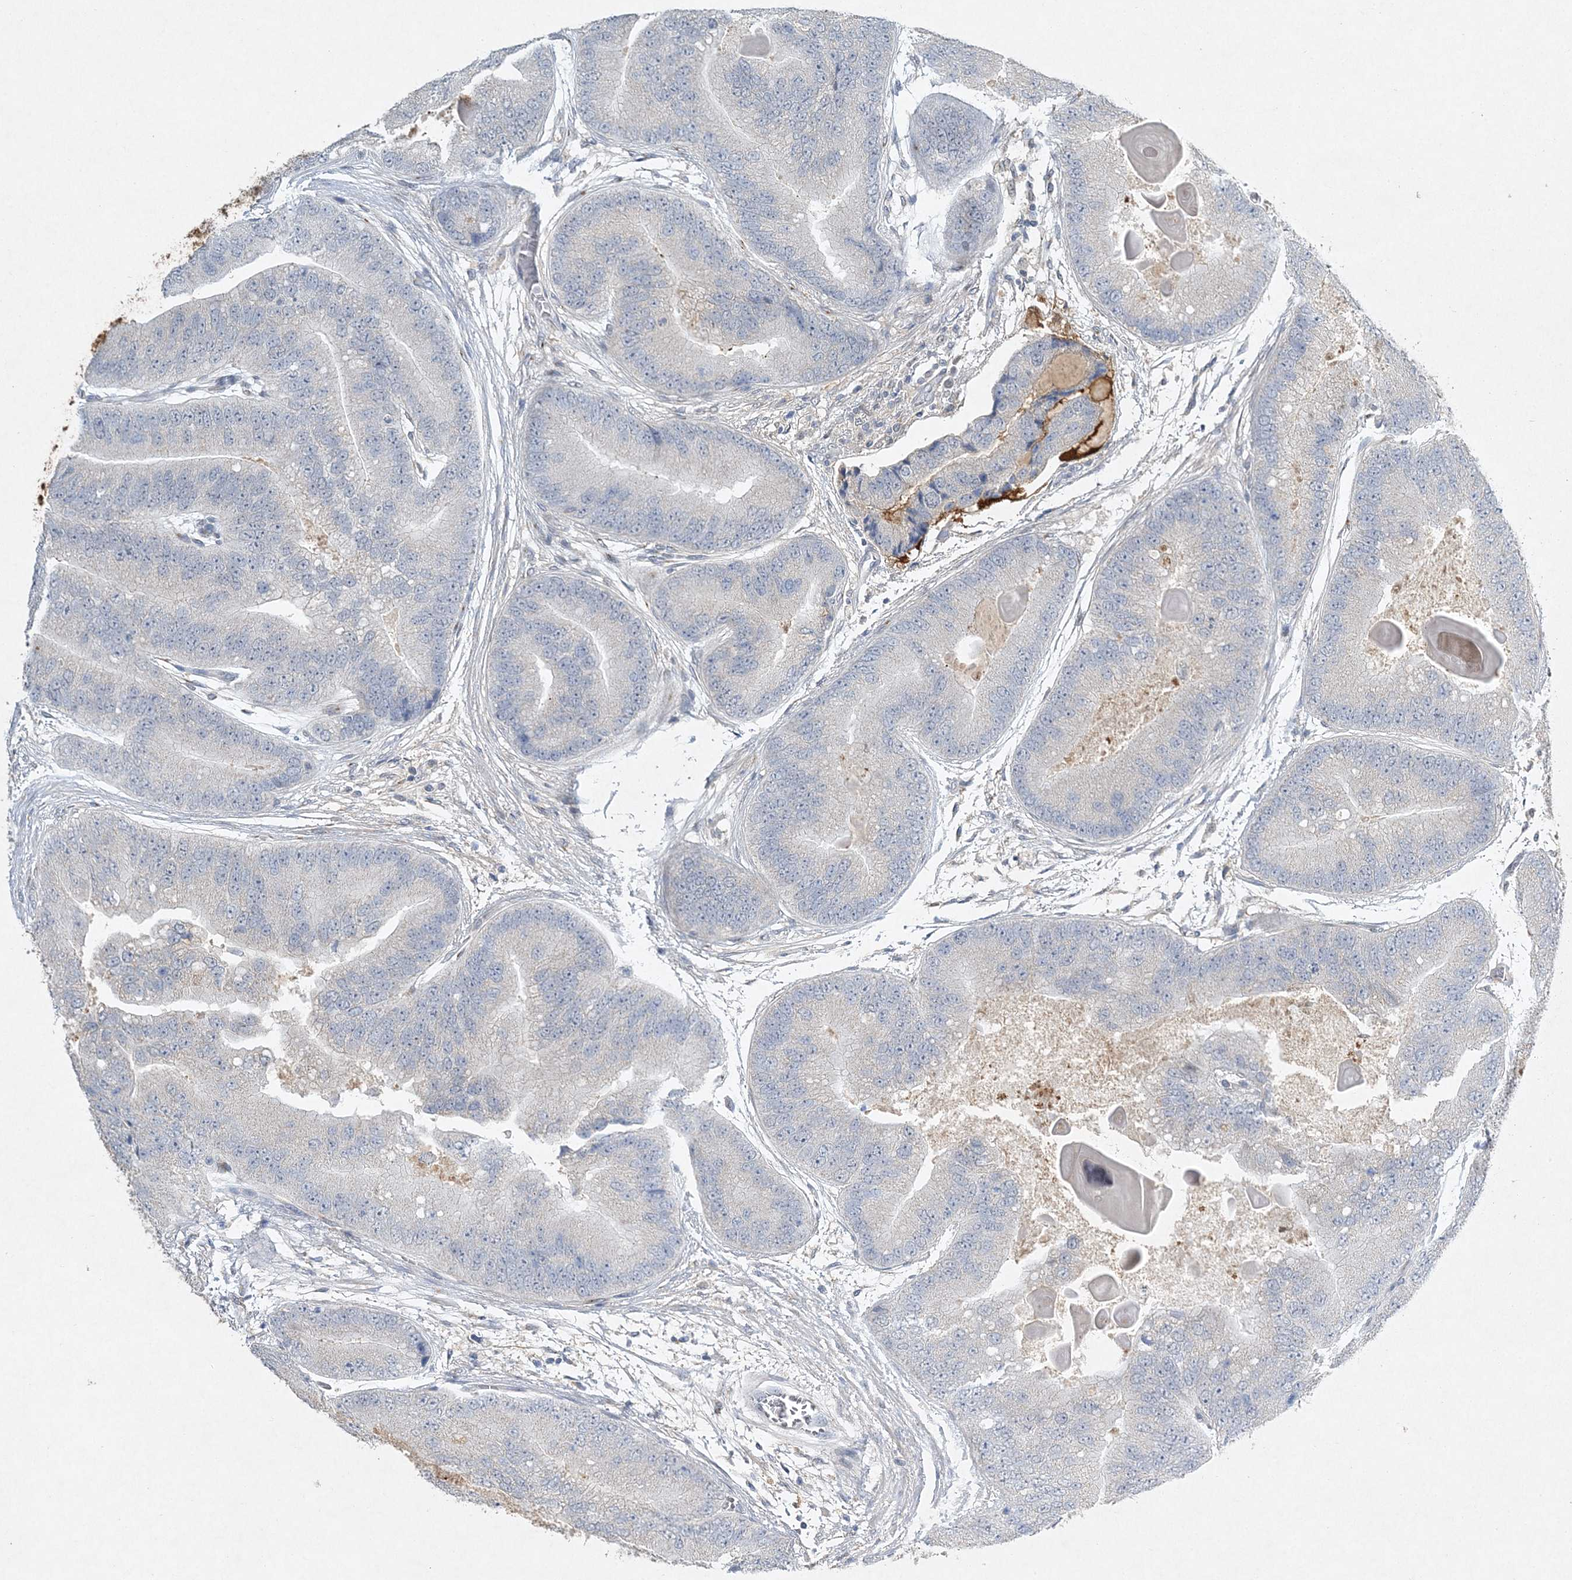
{"staining": {"intensity": "negative", "quantity": "none", "location": "none"}, "tissue": "prostate cancer", "cell_type": "Tumor cells", "image_type": "cancer", "snomed": [{"axis": "morphology", "description": "Adenocarcinoma, High grade"}, {"axis": "topography", "description": "Prostate"}], "caption": "Protein analysis of prostate cancer (high-grade adenocarcinoma) reveals no significant expression in tumor cells. (Brightfield microscopy of DAB (3,3'-diaminobenzidine) IHC at high magnification).", "gene": "MAT2B", "patient": {"sex": "male", "age": 70}}